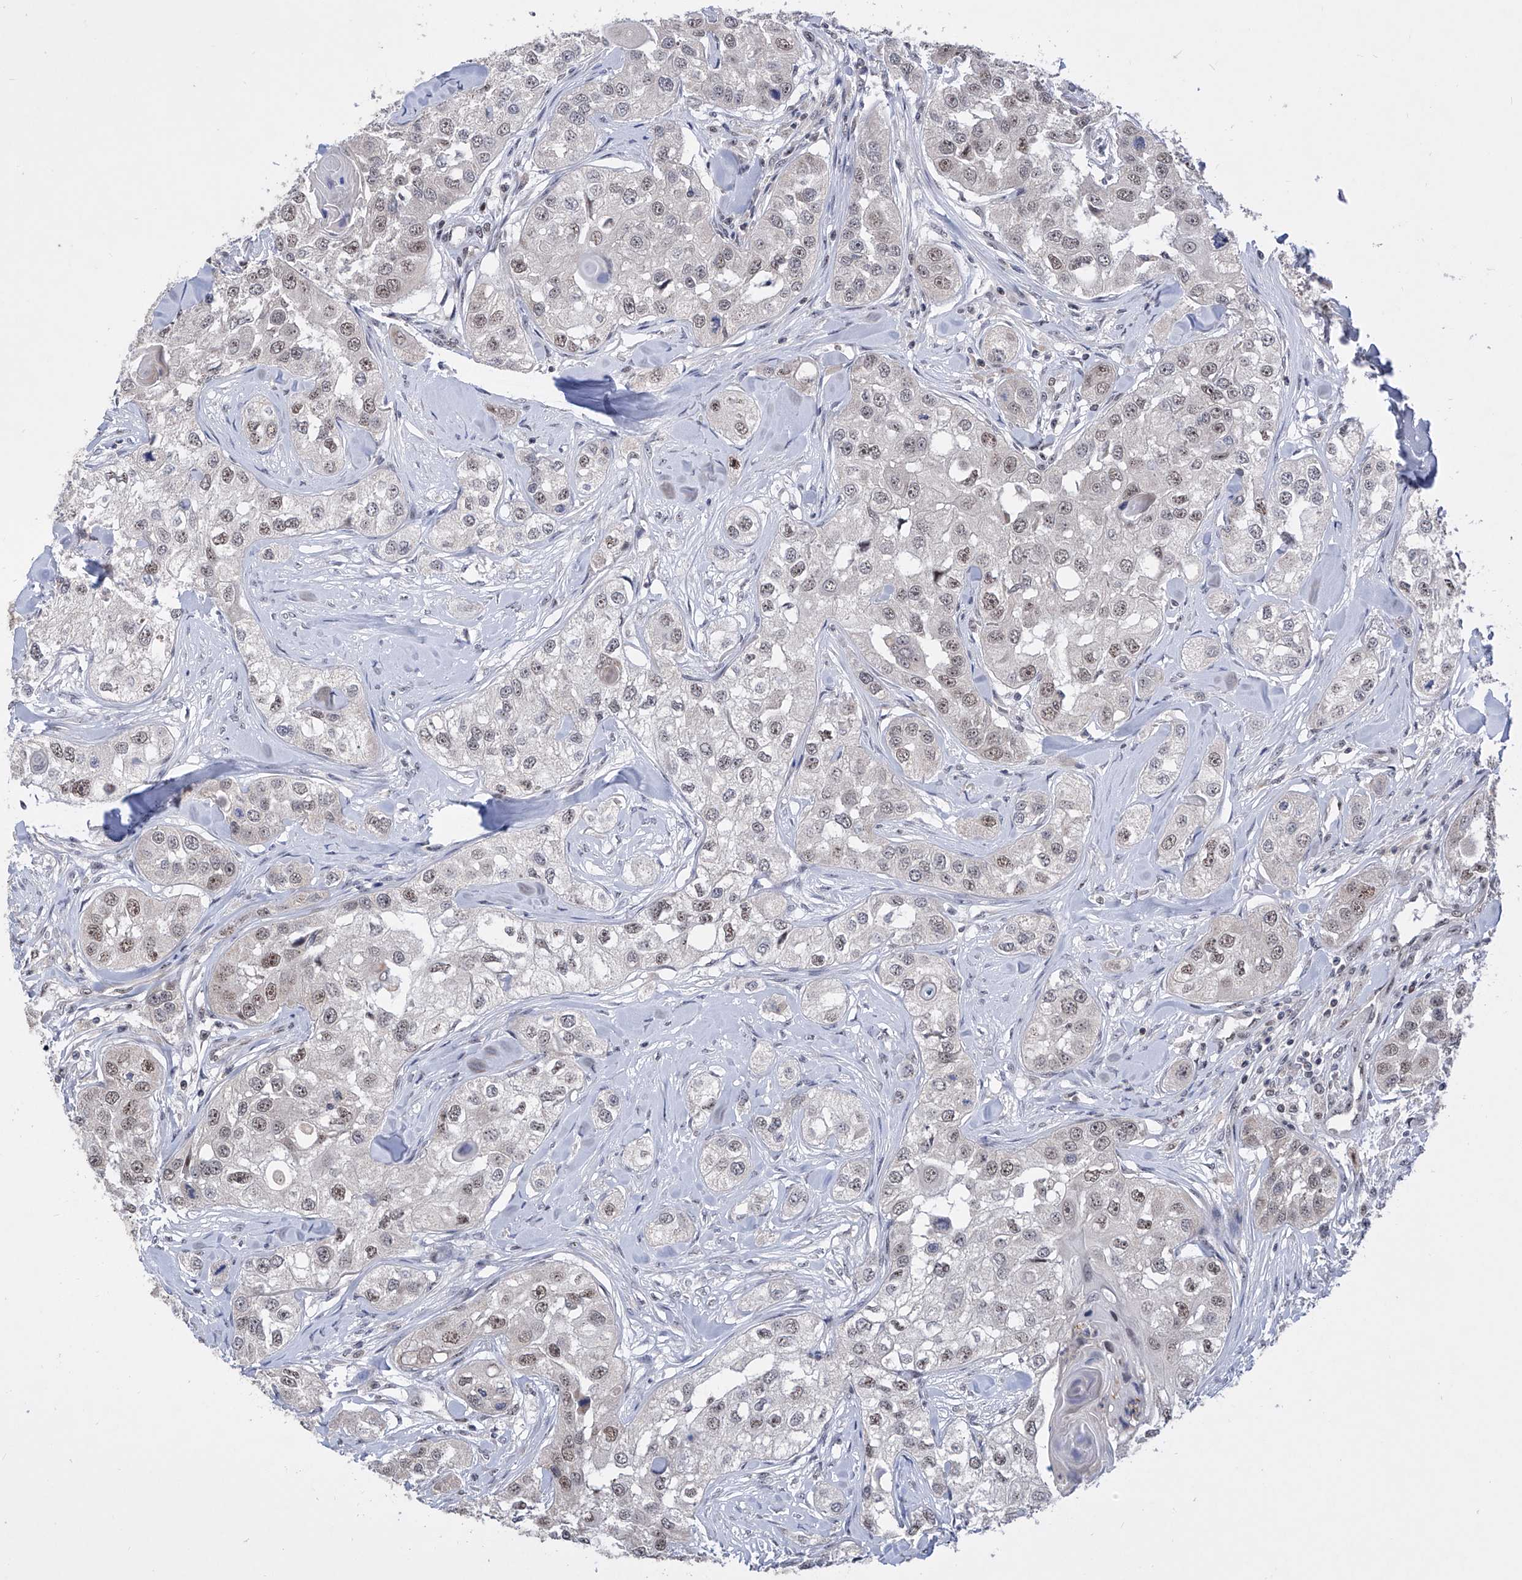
{"staining": {"intensity": "moderate", "quantity": "25%-75%", "location": "nuclear"}, "tissue": "head and neck cancer", "cell_type": "Tumor cells", "image_type": "cancer", "snomed": [{"axis": "morphology", "description": "Normal tissue, NOS"}, {"axis": "morphology", "description": "Squamous cell carcinoma, NOS"}, {"axis": "topography", "description": "Skeletal muscle"}, {"axis": "topography", "description": "Head-Neck"}], "caption": "Tumor cells show moderate nuclear positivity in about 25%-75% of cells in head and neck squamous cell carcinoma.", "gene": "RAD54L", "patient": {"sex": "male", "age": 51}}